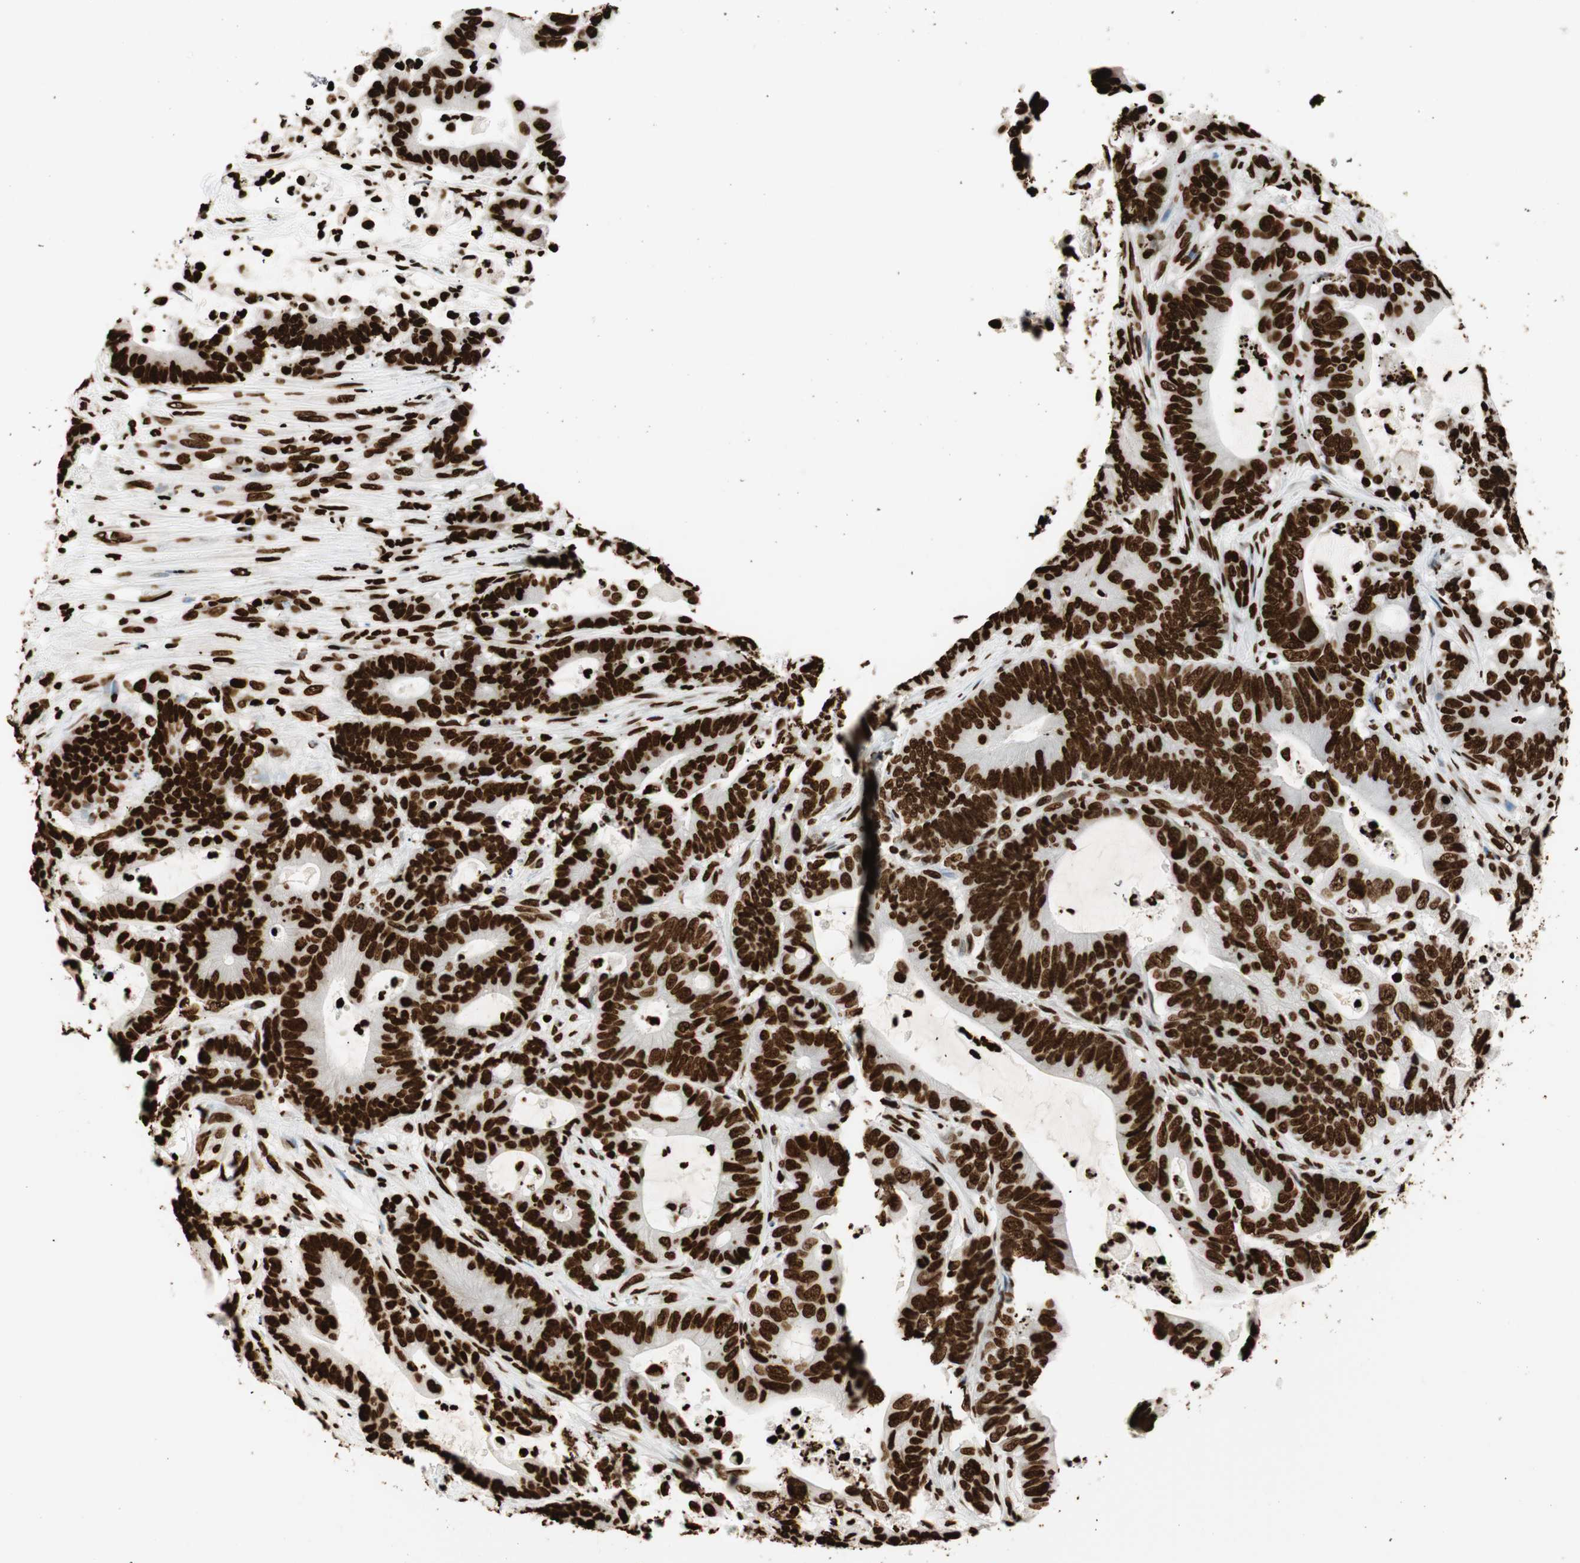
{"staining": {"intensity": "strong", "quantity": ">75%", "location": "nuclear"}, "tissue": "colorectal cancer", "cell_type": "Tumor cells", "image_type": "cancer", "snomed": [{"axis": "morphology", "description": "Adenocarcinoma, NOS"}, {"axis": "topography", "description": "Colon"}], "caption": "Human colorectal adenocarcinoma stained for a protein (brown) shows strong nuclear positive staining in about >75% of tumor cells.", "gene": "GLI2", "patient": {"sex": "female", "age": 84}}